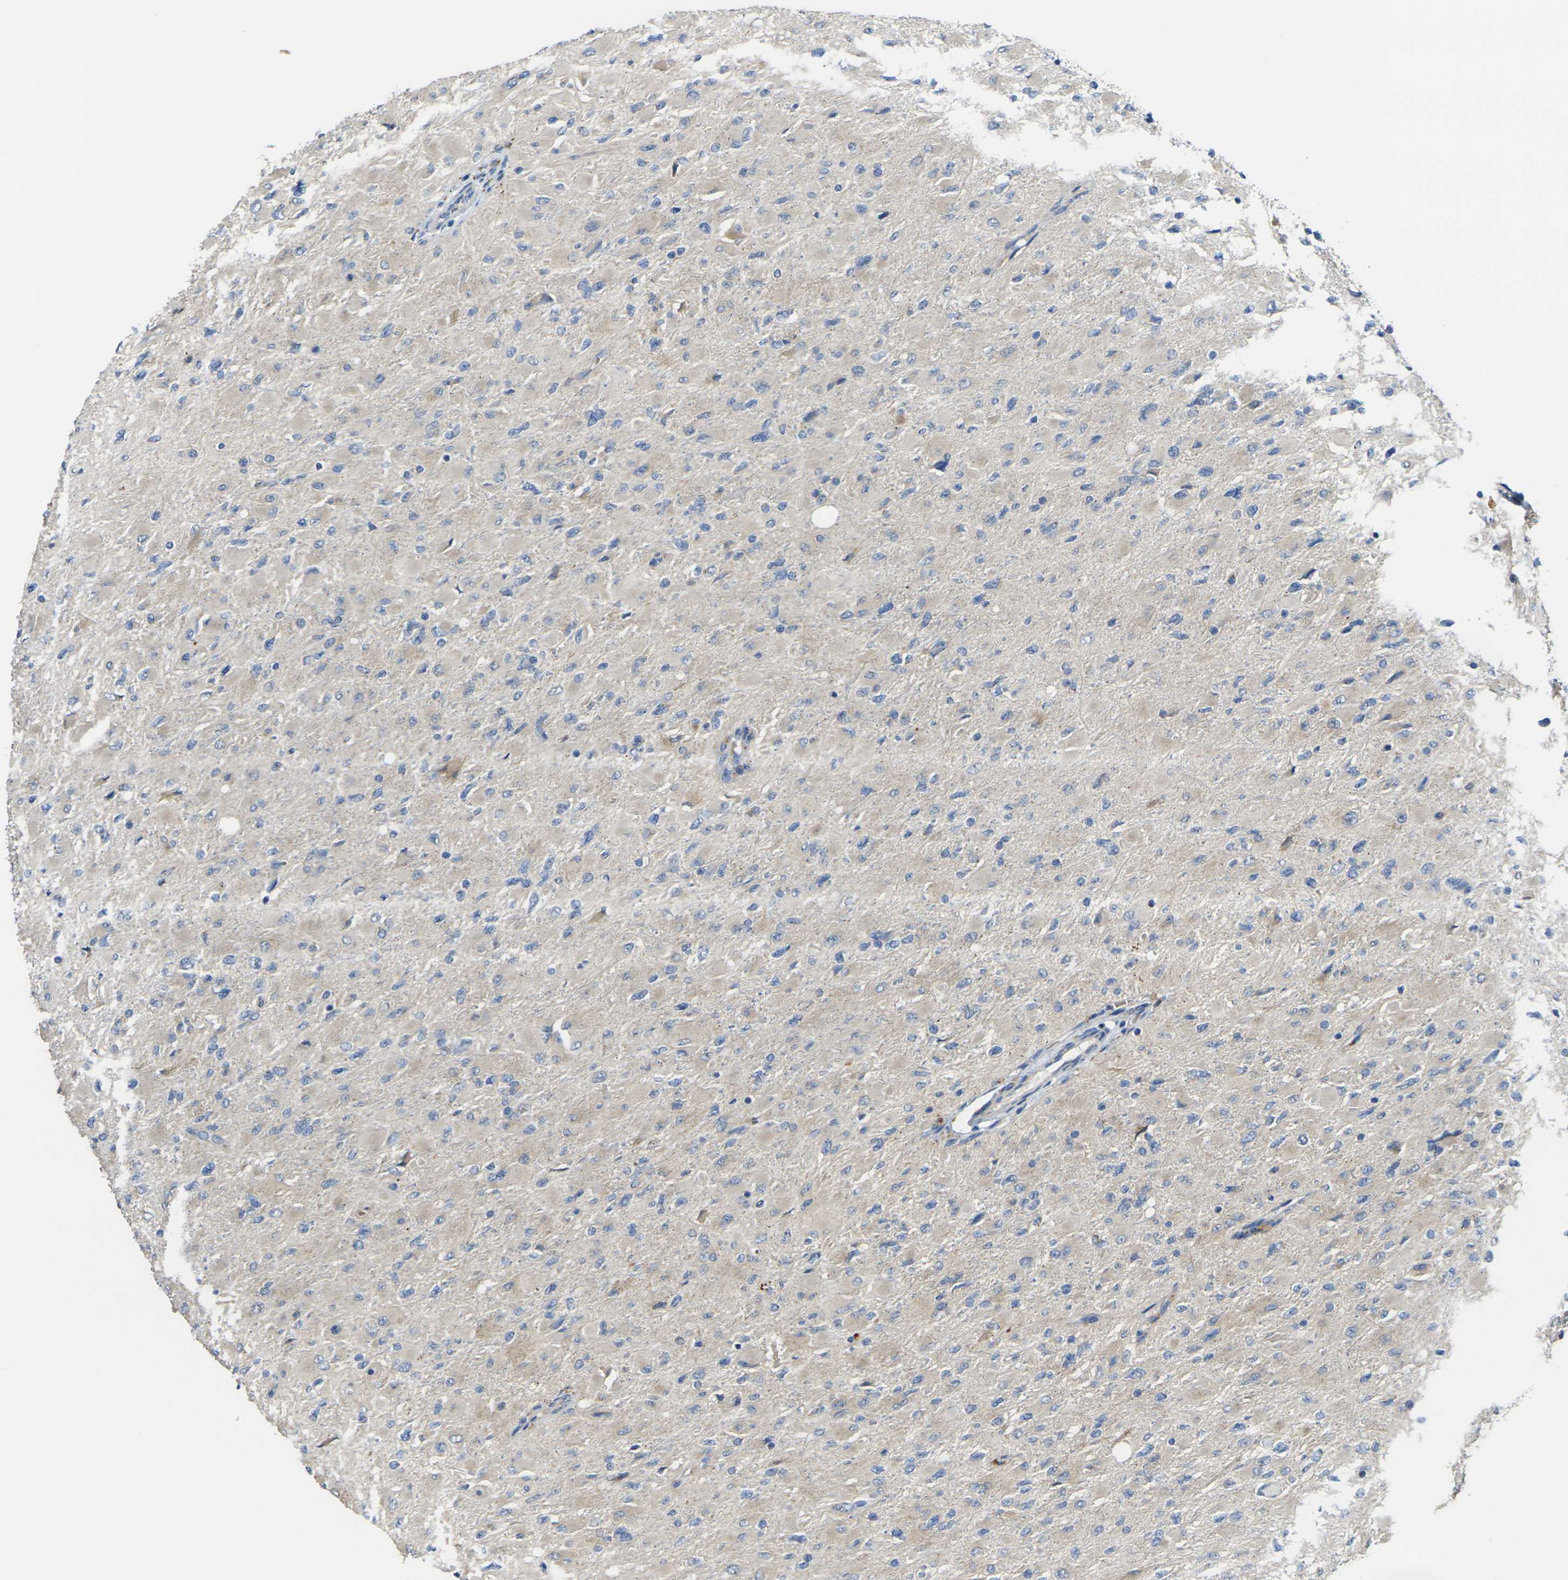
{"staining": {"intensity": "weak", "quantity": "<25%", "location": "cytoplasmic/membranous"}, "tissue": "glioma", "cell_type": "Tumor cells", "image_type": "cancer", "snomed": [{"axis": "morphology", "description": "Glioma, malignant, High grade"}, {"axis": "topography", "description": "Cerebral cortex"}], "caption": "This is an immunohistochemistry histopathology image of human malignant glioma (high-grade). There is no staining in tumor cells.", "gene": "GNA12", "patient": {"sex": "female", "age": 36}}